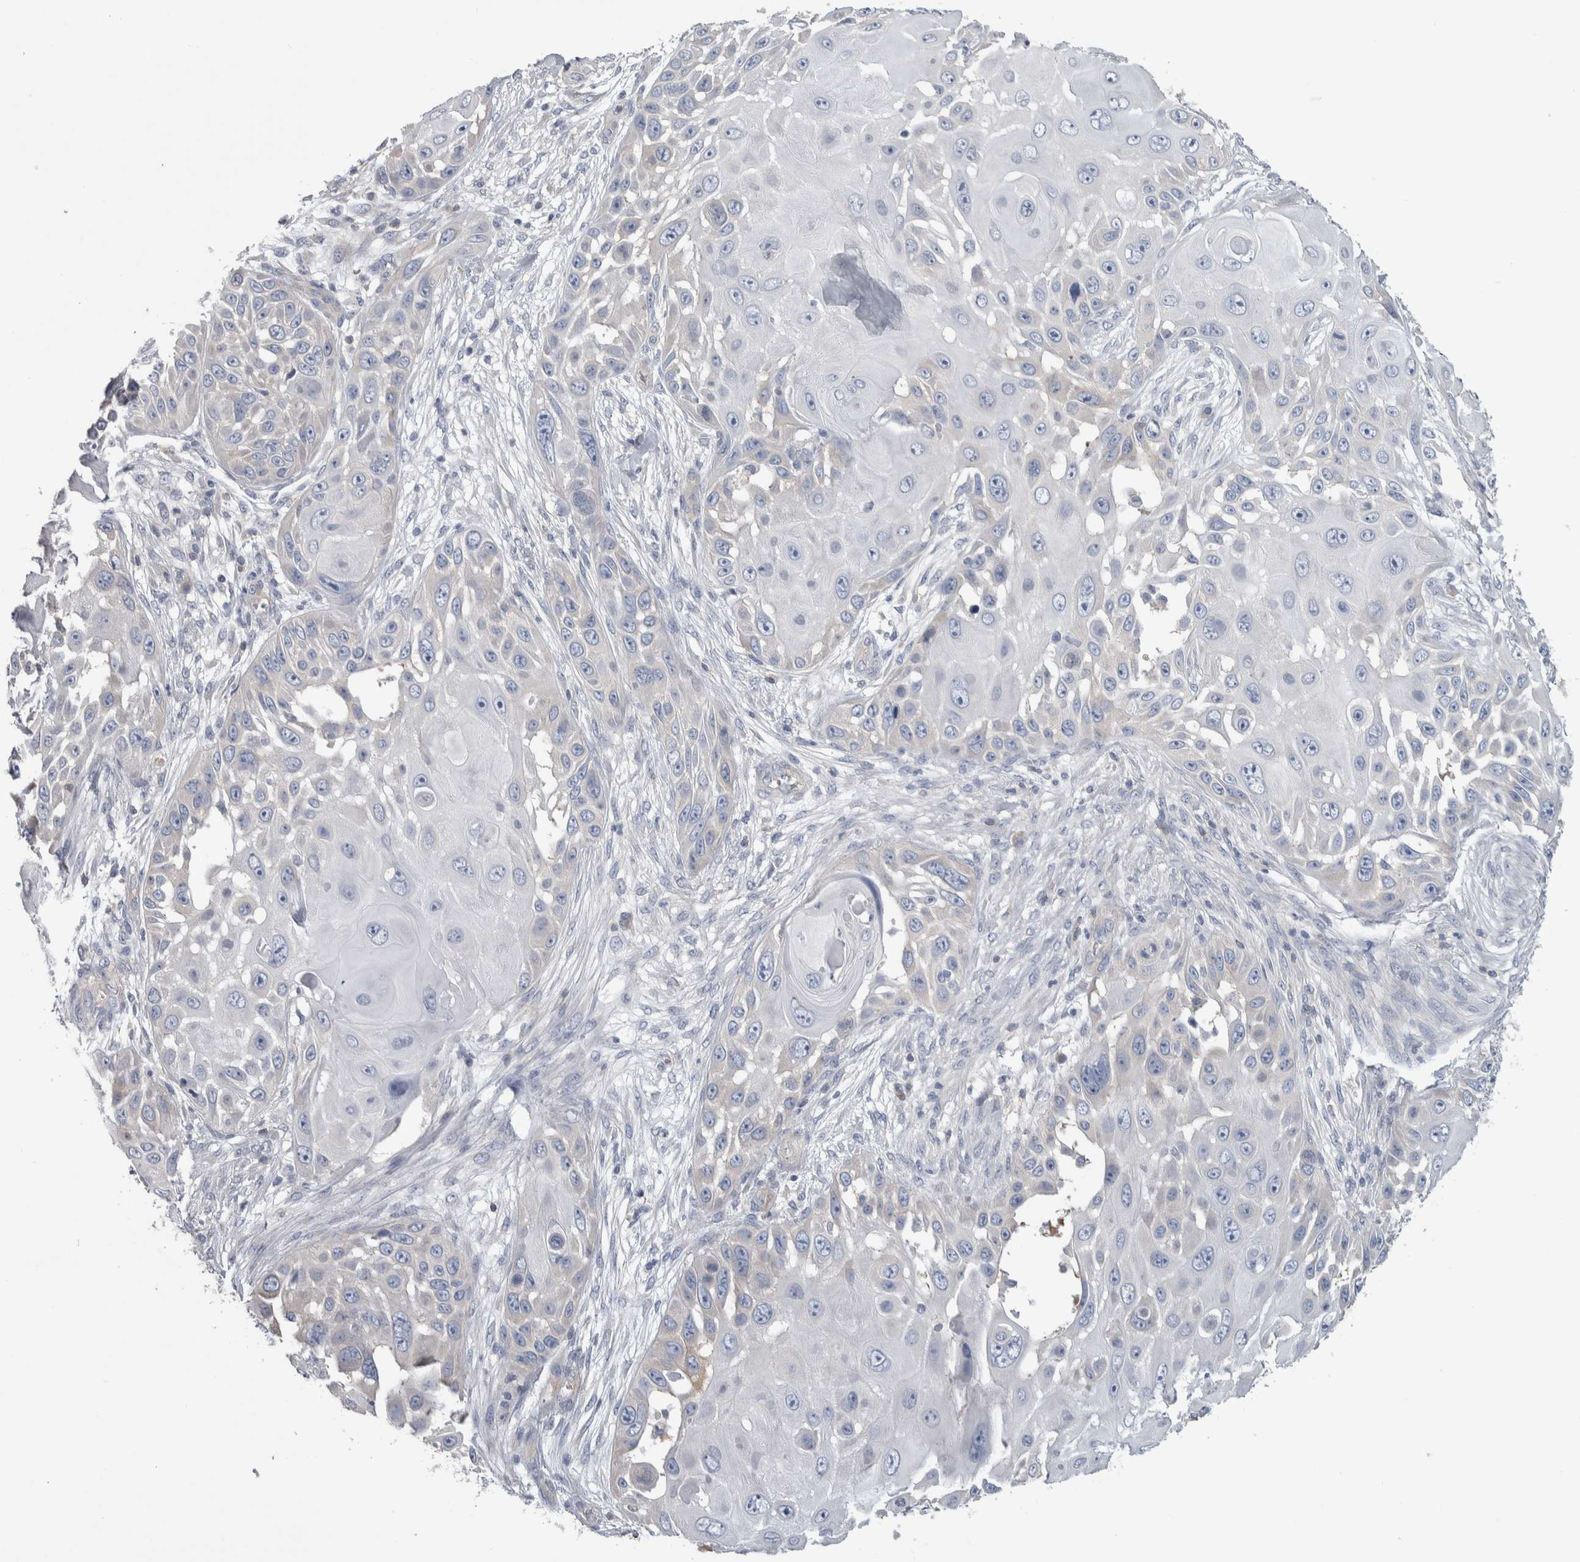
{"staining": {"intensity": "negative", "quantity": "none", "location": "none"}, "tissue": "skin cancer", "cell_type": "Tumor cells", "image_type": "cancer", "snomed": [{"axis": "morphology", "description": "Squamous cell carcinoma, NOS"}, {"axis": "topography", "description": "Skin"}], "caption": "Photomicrograph shows no protein positivity in tumor cells of skin cancer (squamous cell carcinoma) tissue.", "gene": "GPHN", "patient": {"sex": "female", "age": 44}}